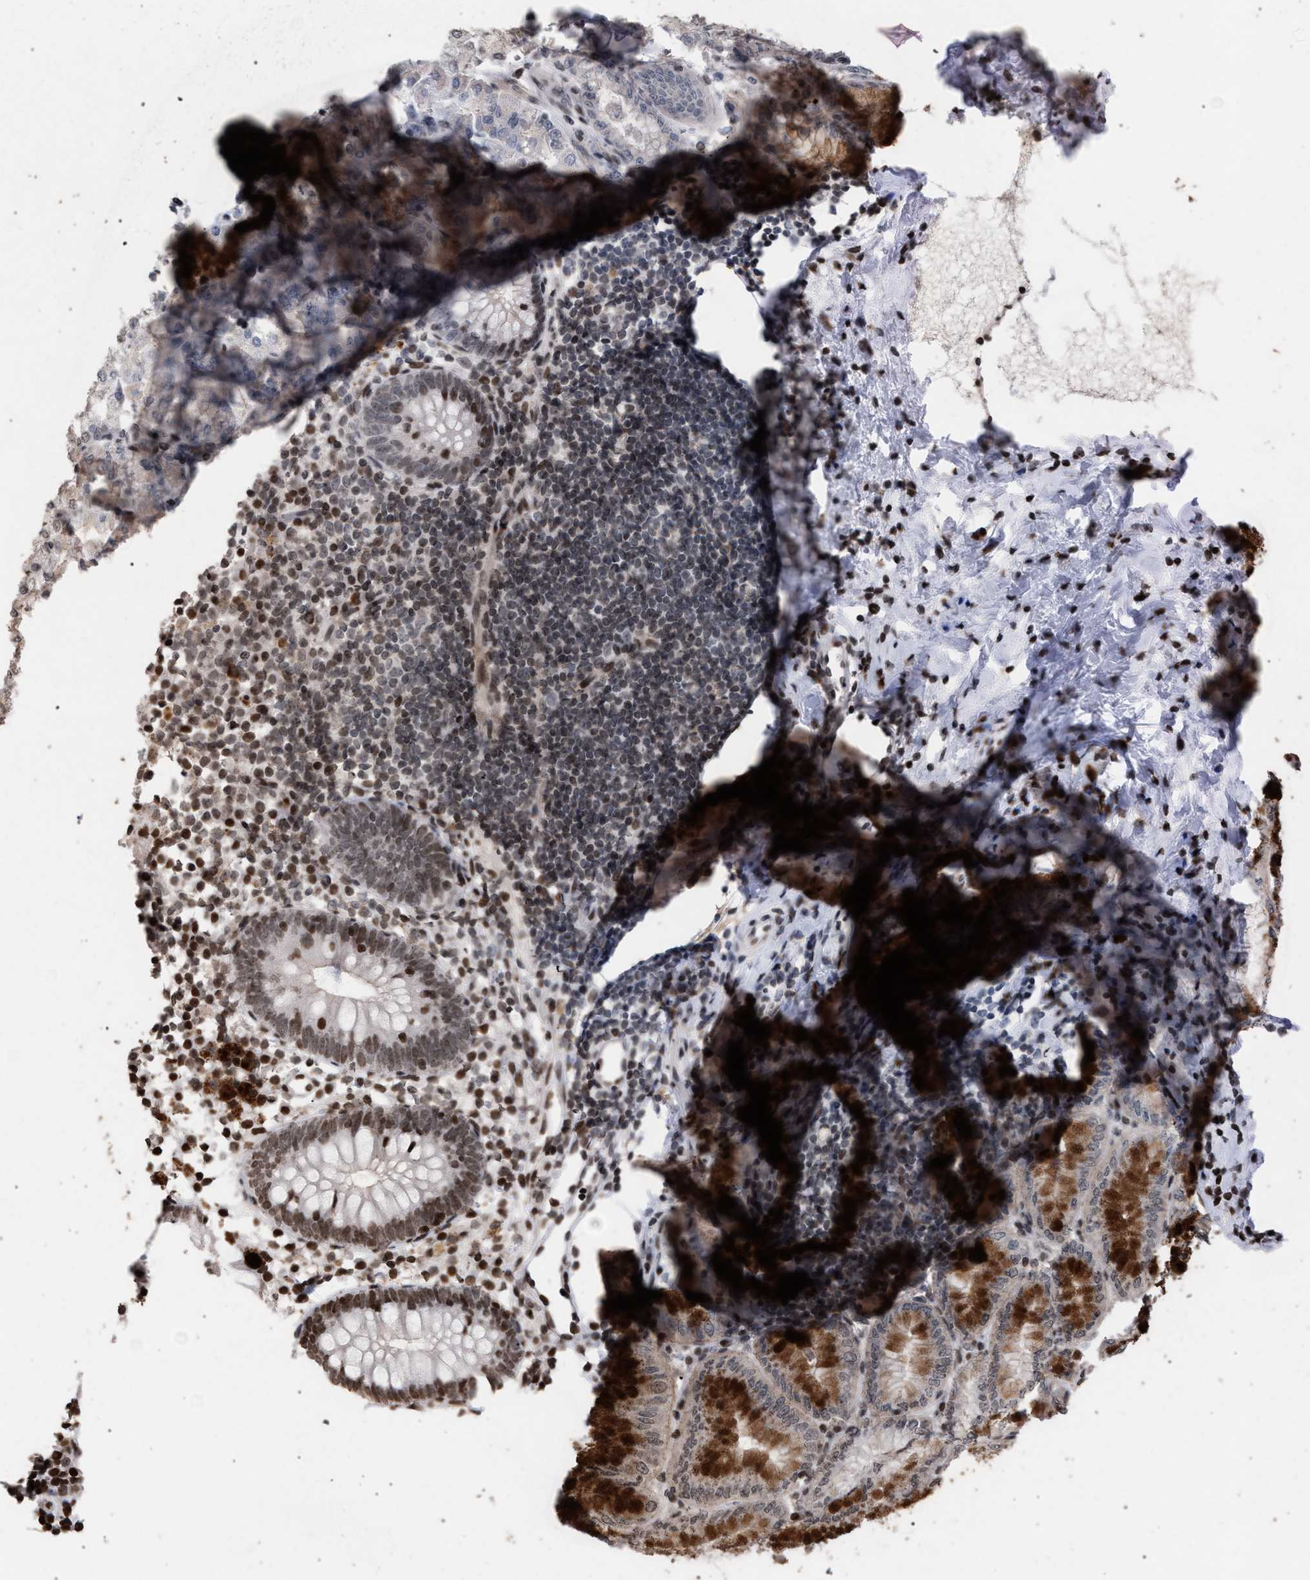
{"staining": {"intensity": "strong", "quantity": ">75%", "location": "cytoplasmic/membranous,nuclear"}, "tissue": "stomach", "cell_type": "Glandular cells", "image_type": "normal", "snomed": [{"axis": "morphology", "description": "Normal tissue, NOS"}, {"axis": "topography", "description": "Stomach, lower"}], "caption": "Immunohistochemistry (IHC) micrograph of unremarkable human stomach stained for a protein (brown), which exhibits high levels of strong cytoplasmic/membranous,nuclear positivity in approximately >75% of glandular cells.", "gene": "FOXD3", "patient": {"sex": "male", "age": 71}}